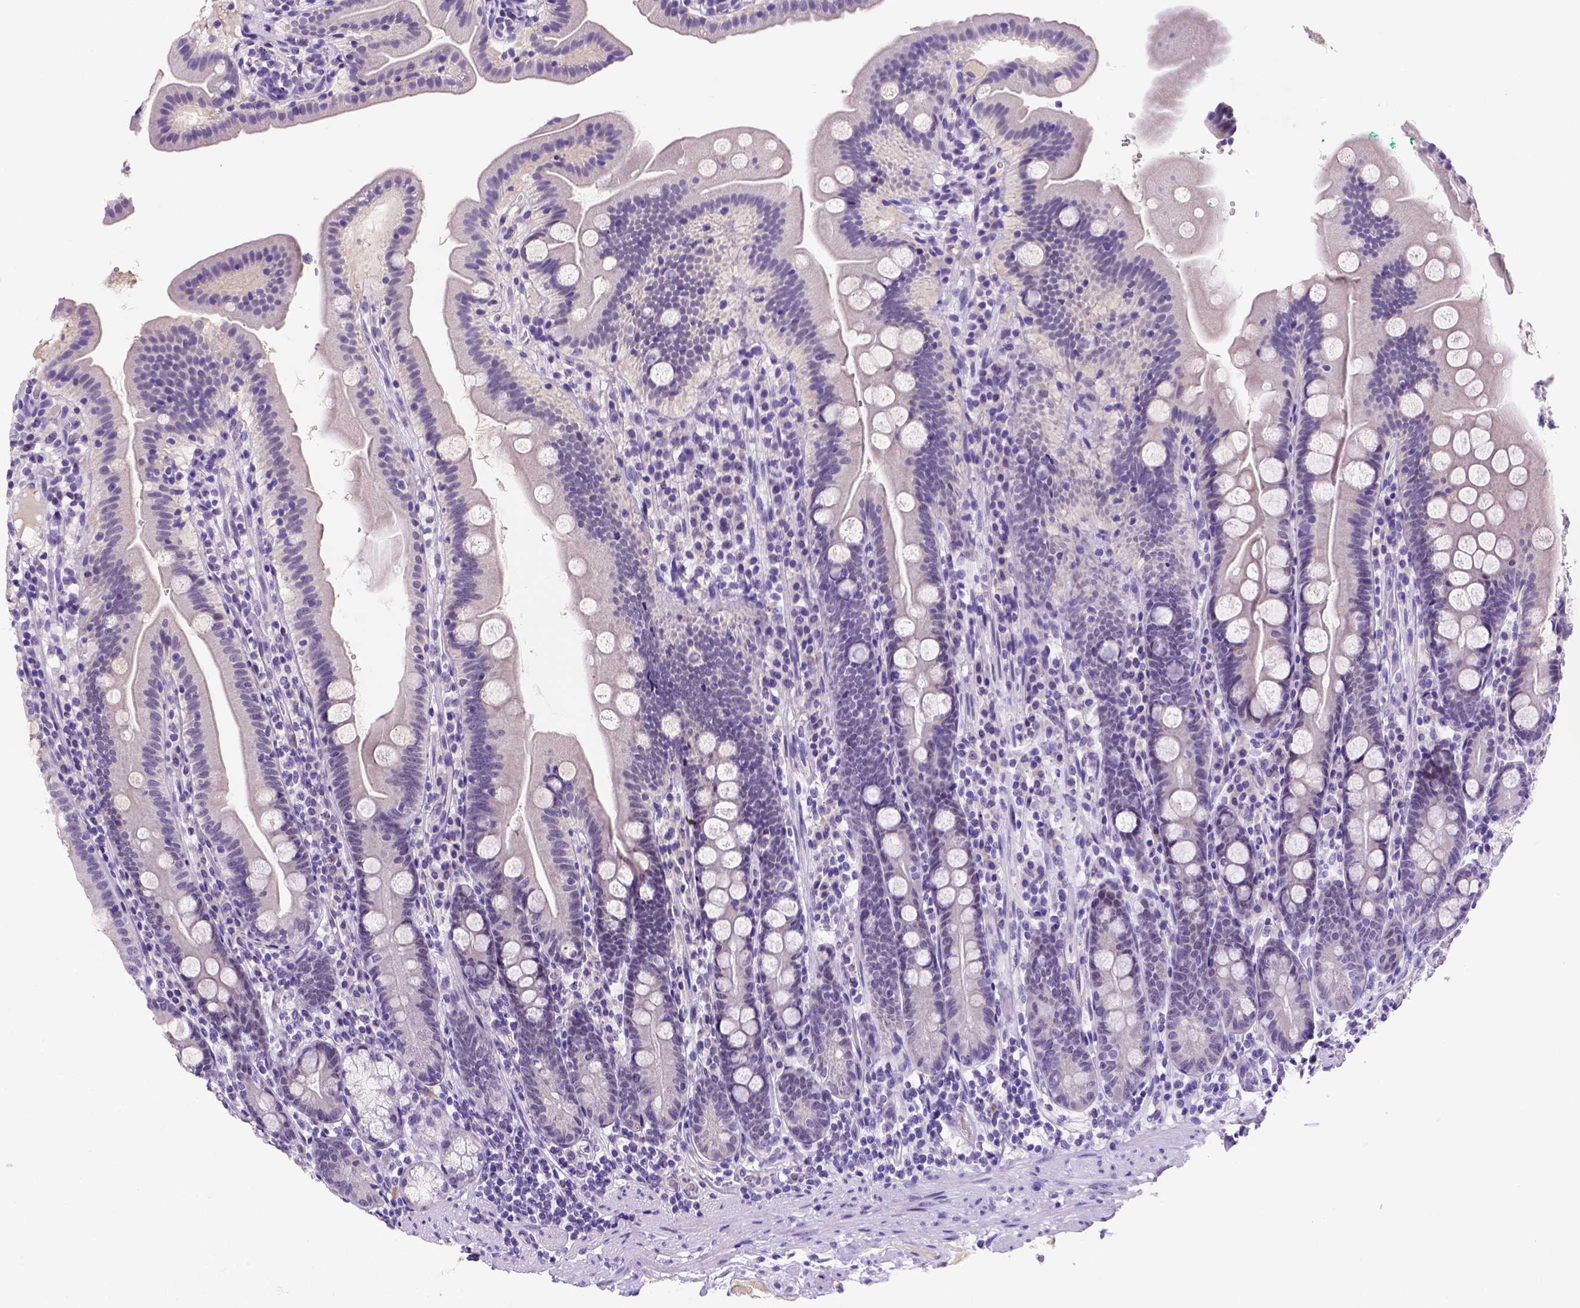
{"staining": {"intensity": "negative", "quantity": "none", "location": "none"}, "tissue": "duodenum", "cell_type": "Glandular cells", "image_type": "normal", "snomed": [{"axis": "morphology", "description": "Normal tissue, NOS"}, {"axis": "topography", "description": "Duodenum"}], "caption": "The histopathology image displays no staining of glandular cells in normal duodenum.", "gene": "FAM81B", "patient": {"sex": "female", "age": 67}}